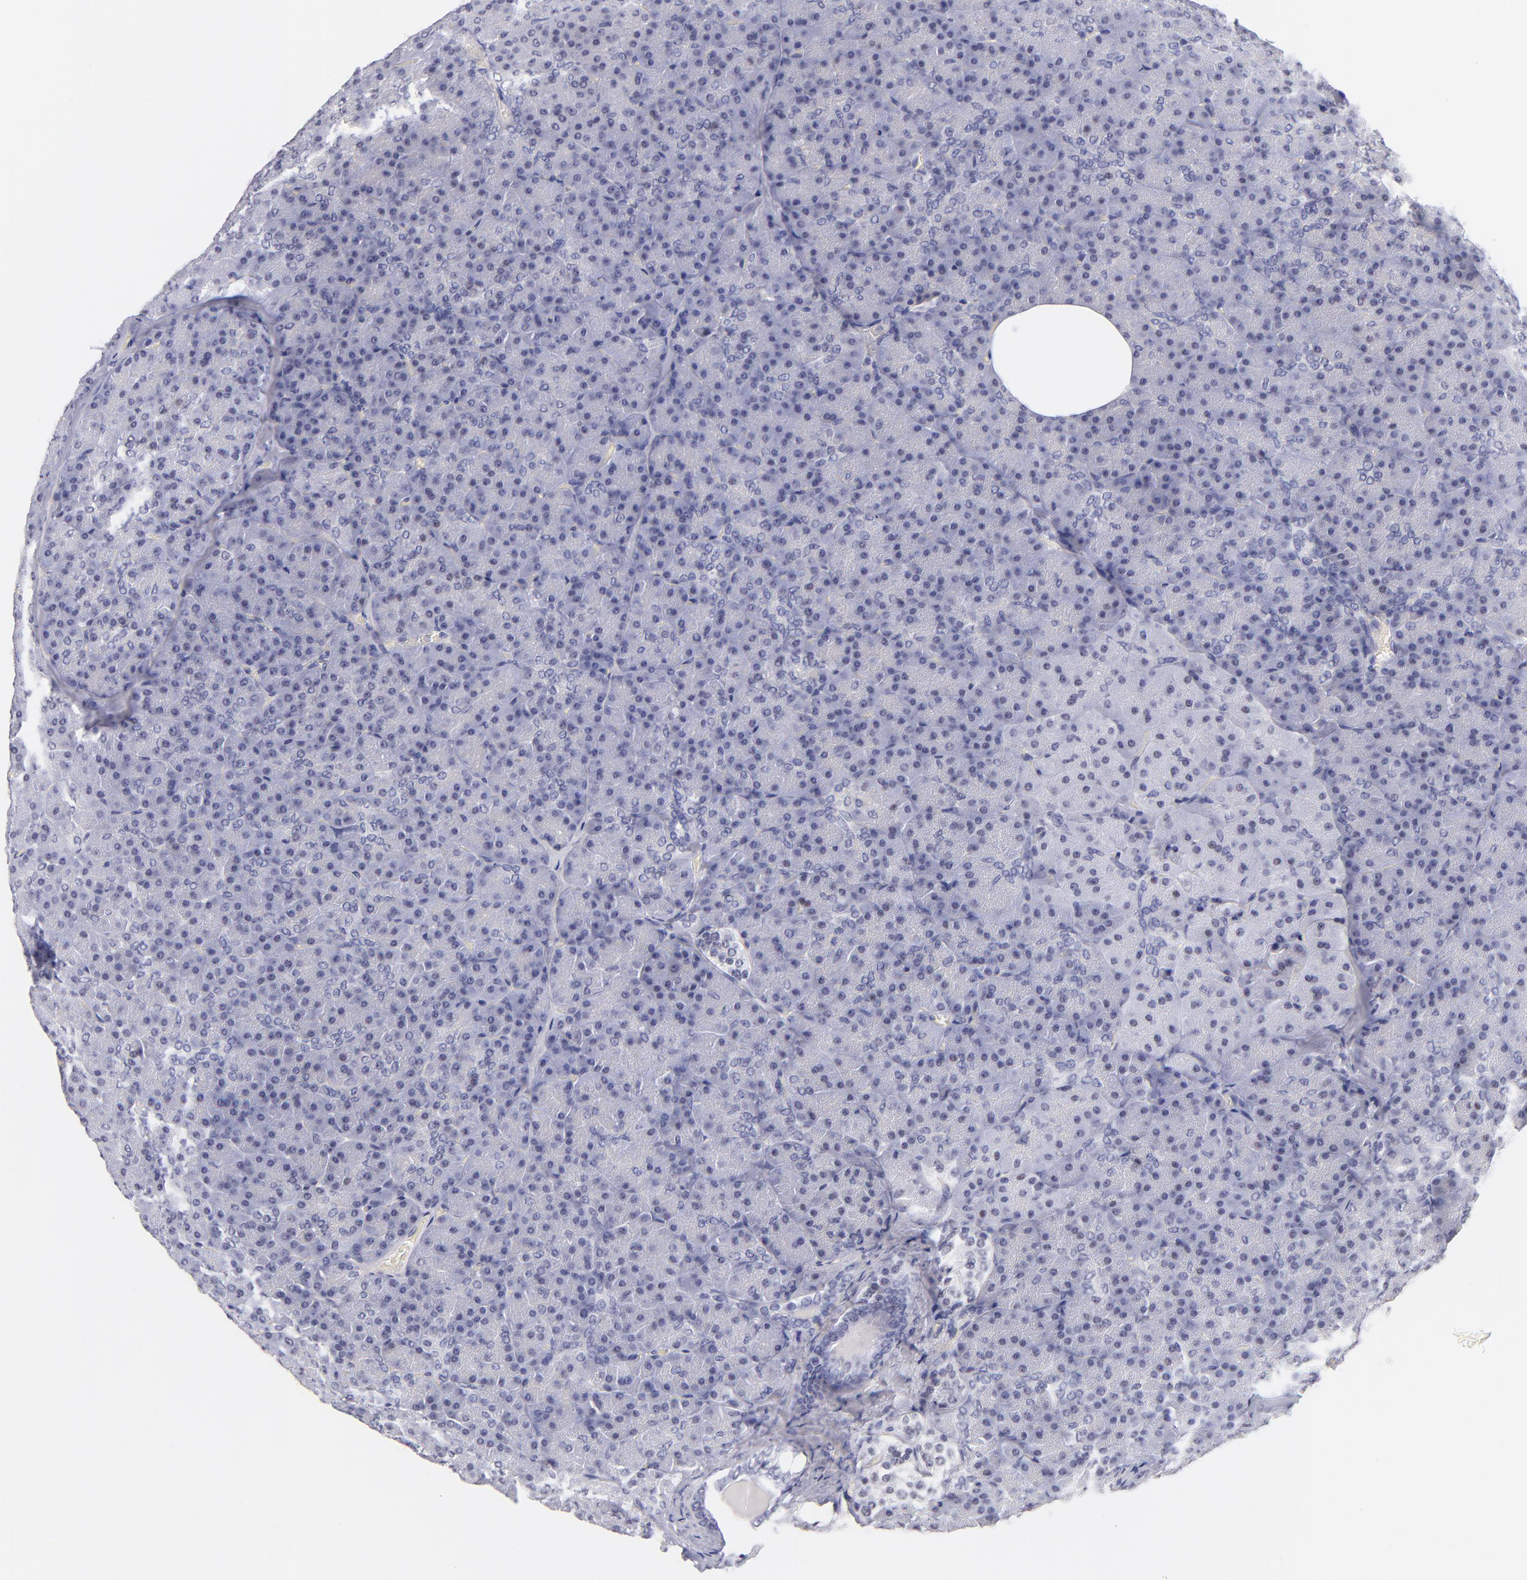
{"staining": {"intensity": "negative", "quantity": "none", "location": "none"}, "tissue": "pancreas", "cell_type": "Exocrine glandular cells", "image_type": "normal", "snomed": [{"axis": "morphology", "description": "Normal tissue, NOS"}, {"axis": "topography", "description": "Pancreas"}], "caption": "The IHC photomicrograph has no significant positivity in exocrine glandular cells of pancreas.", "gene": "SNRPB", "patient": {"sex": "female", "age": 35}}